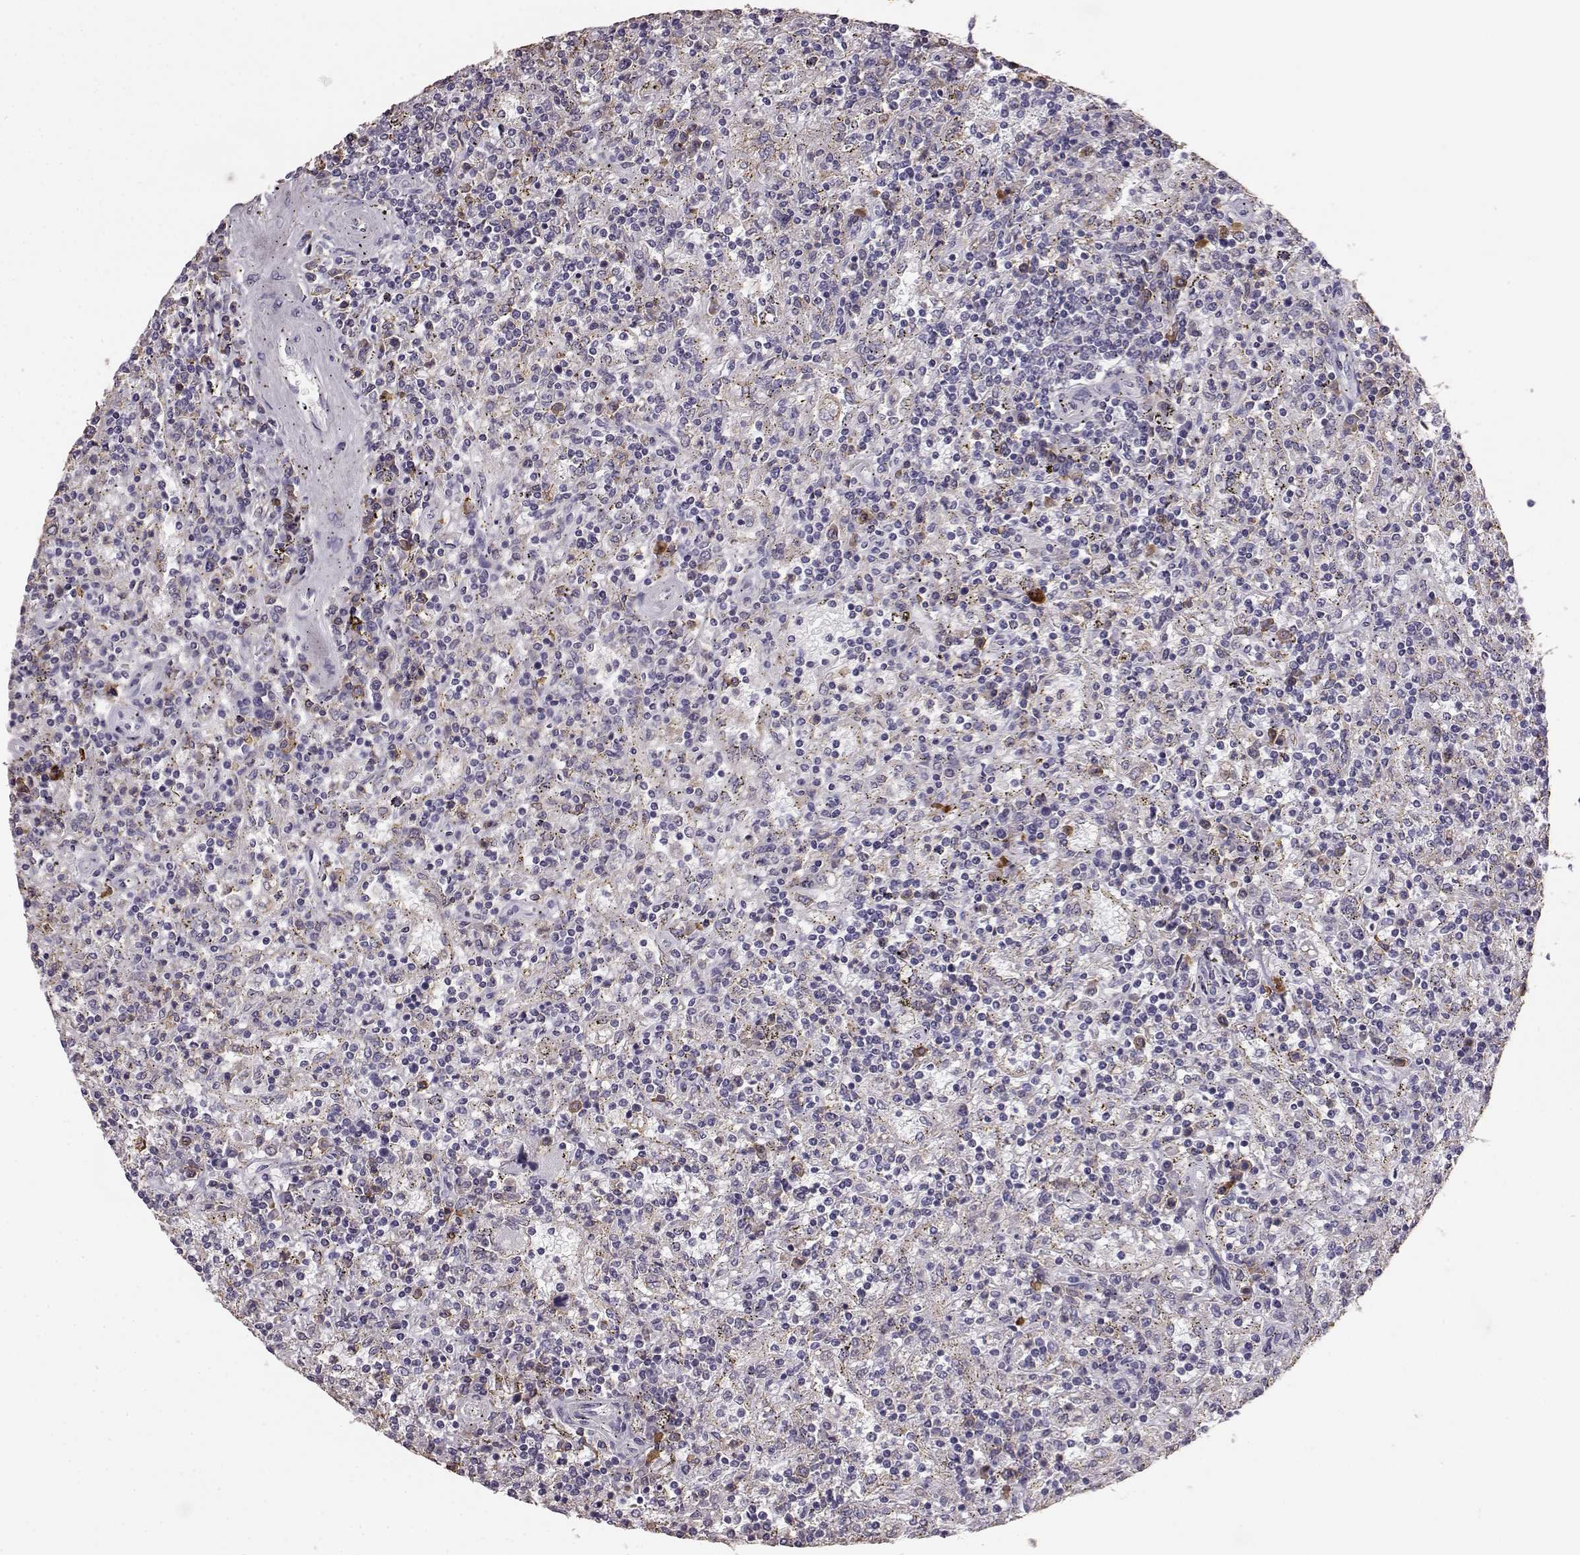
{"staining": {"intensity": "negative", "quantity": "none", "location": "none"}, "tissue": "lymphoma", "cell_type": "Tumor cells", "image_type": "cancer", "snomed": [{"axis": "morphology", "description": "Malignant lymphoma, non-Hodgkin's type, Low grade"}, {"axis": "topography", "description": "Spleen"}], "caption": "Low-grade malignant lymphoma, non-Hodgkin's type stained for a protein using immunohistochemistry (IHC) reveals no staining tumor cells.", "gene": "GABRG3", "patient": {"sex": "male", "age": 62}}